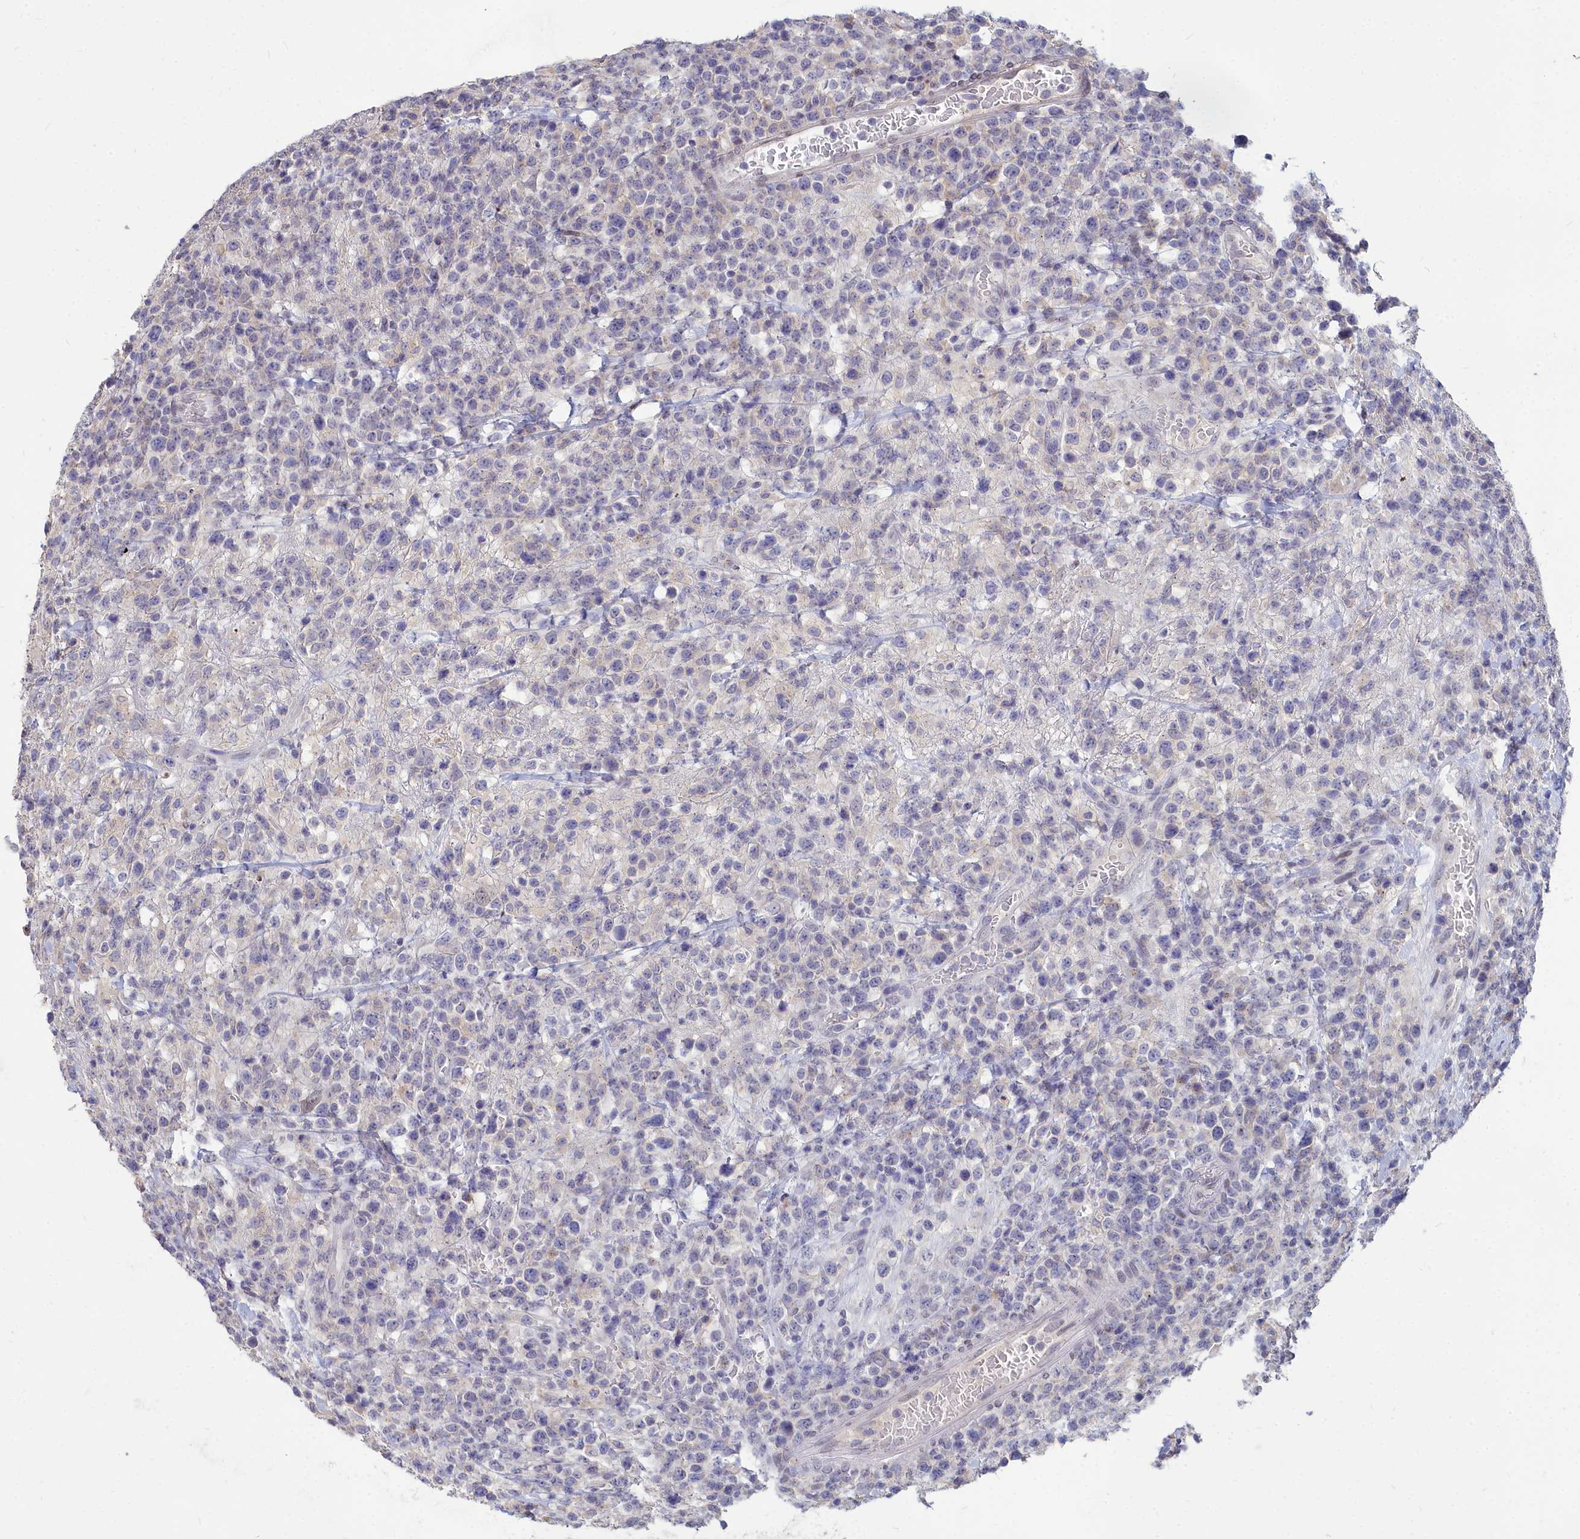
{"staining": {"intensity": "negative", "quantity": "none", "location": "none"}, "tissue": "lymphoma", "cell_type": "Tumor cells", "image_type": "cancer", "snomed": [{"axis": "morphology", "description": "Malignant lymphoma, non-Hodgkin's type, High grade"}, {"axis": "topography", "description": "Colon"}], "caption": "This is an immunohistochemistry photomicrograph of lymphoma. There is no positivity in tumor cells.", "gene": "NOXA1", "patient": {"sex": "female", "age": 53}}